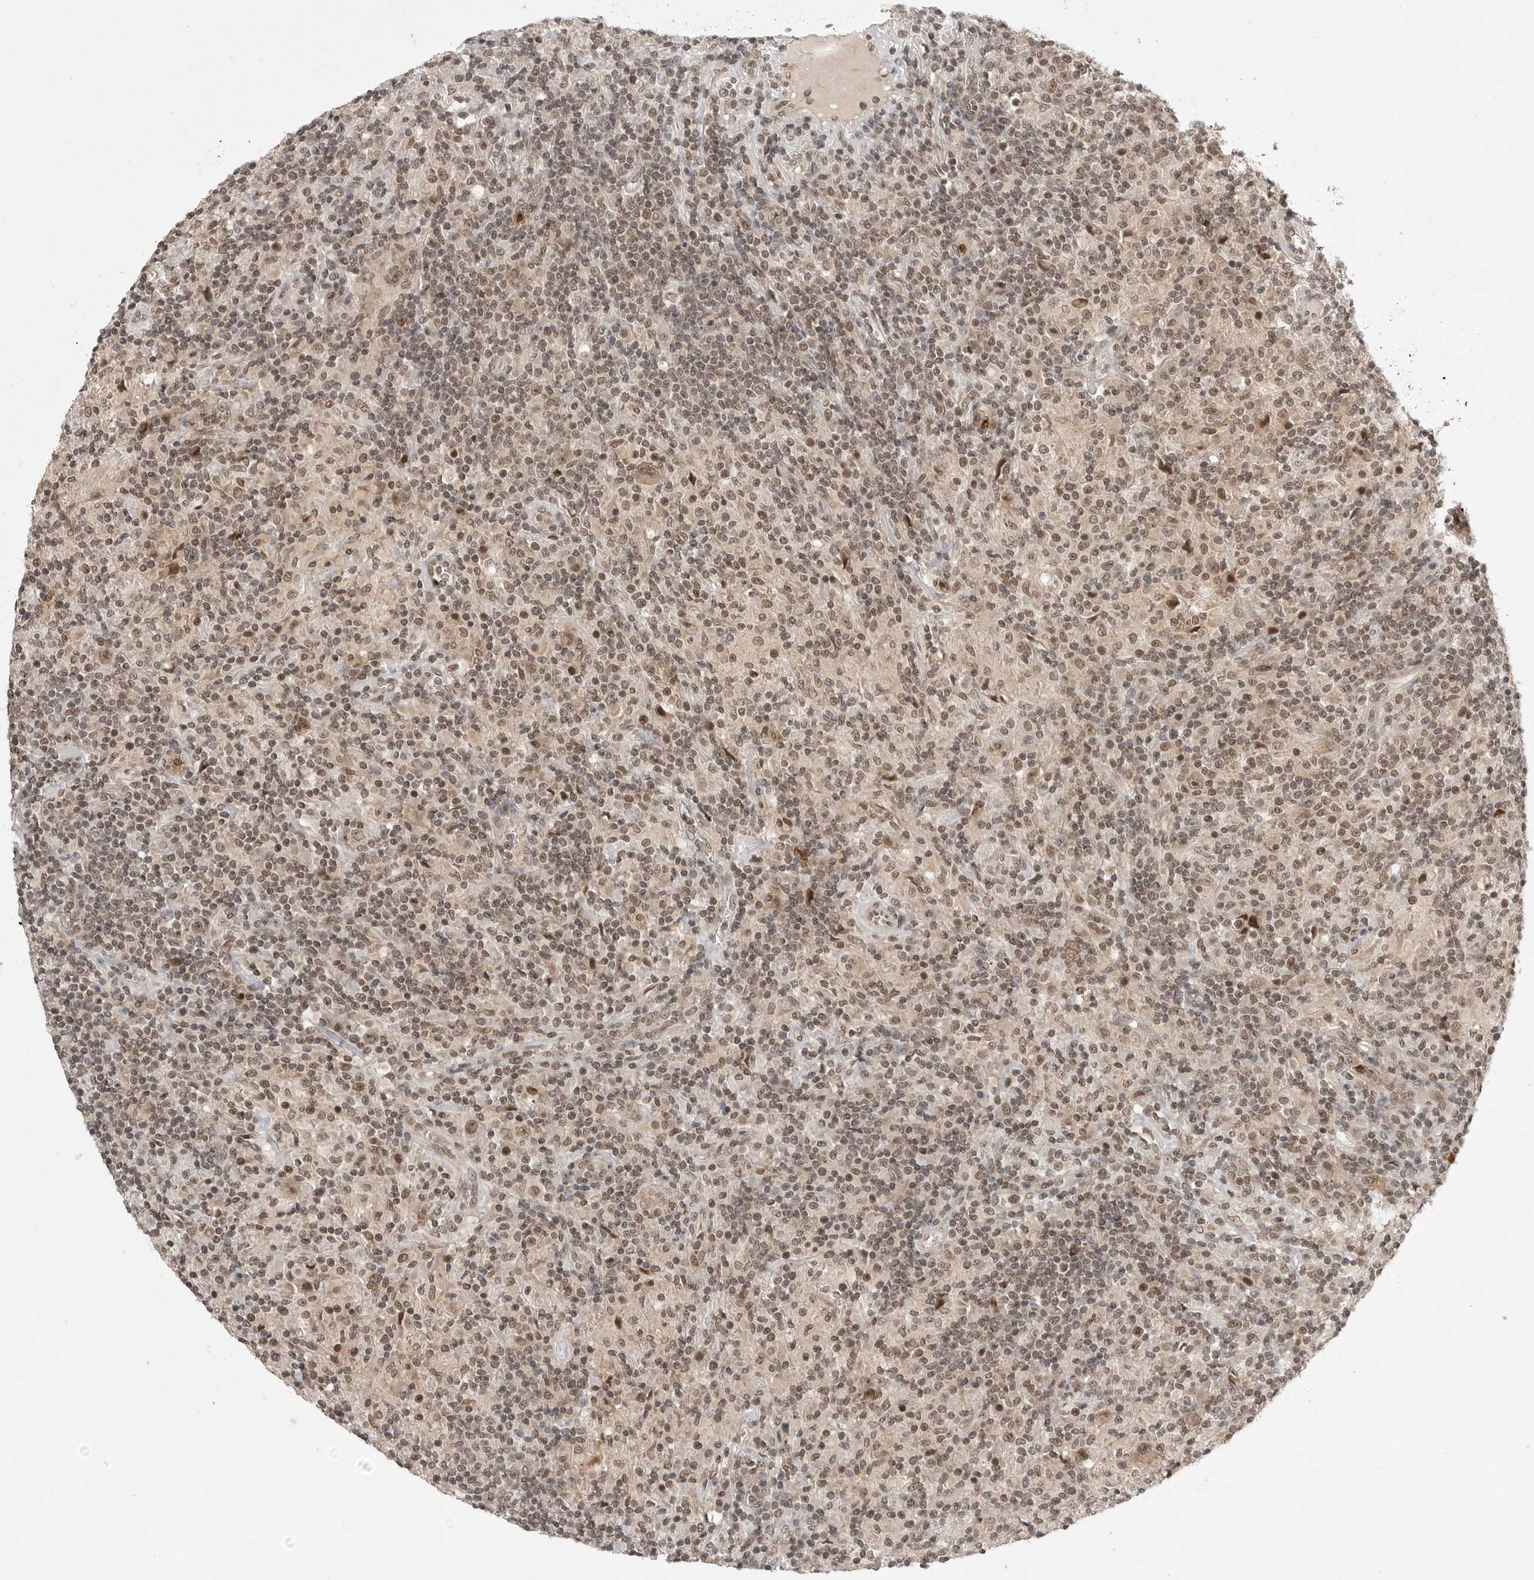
{"staining": {"intensity": "weak", "quantity": ">75%", "location": "nuclear"}, "tissue": "lymphoma", "cell_type": "Tumor cells", "image_type": "cancer", "snomed": [{"axis": "morphology", "description": "Hodgkin's disease, NOS"}, {"axis": "topography", "description": "Lymph node"}], "caption": "Immunohistochemical staining of Hodgkin's disease shows low levels of weak nuclear protein positivity in about >75% of tumor cells. Using DAB (3,3'-diaminobenzidine) (brown) and hematoxylin (blue) stains, captured at high magnification using brightfield microscopy.", "gene": "PEG3", "patient": {"sex": "male", "age": 70}}